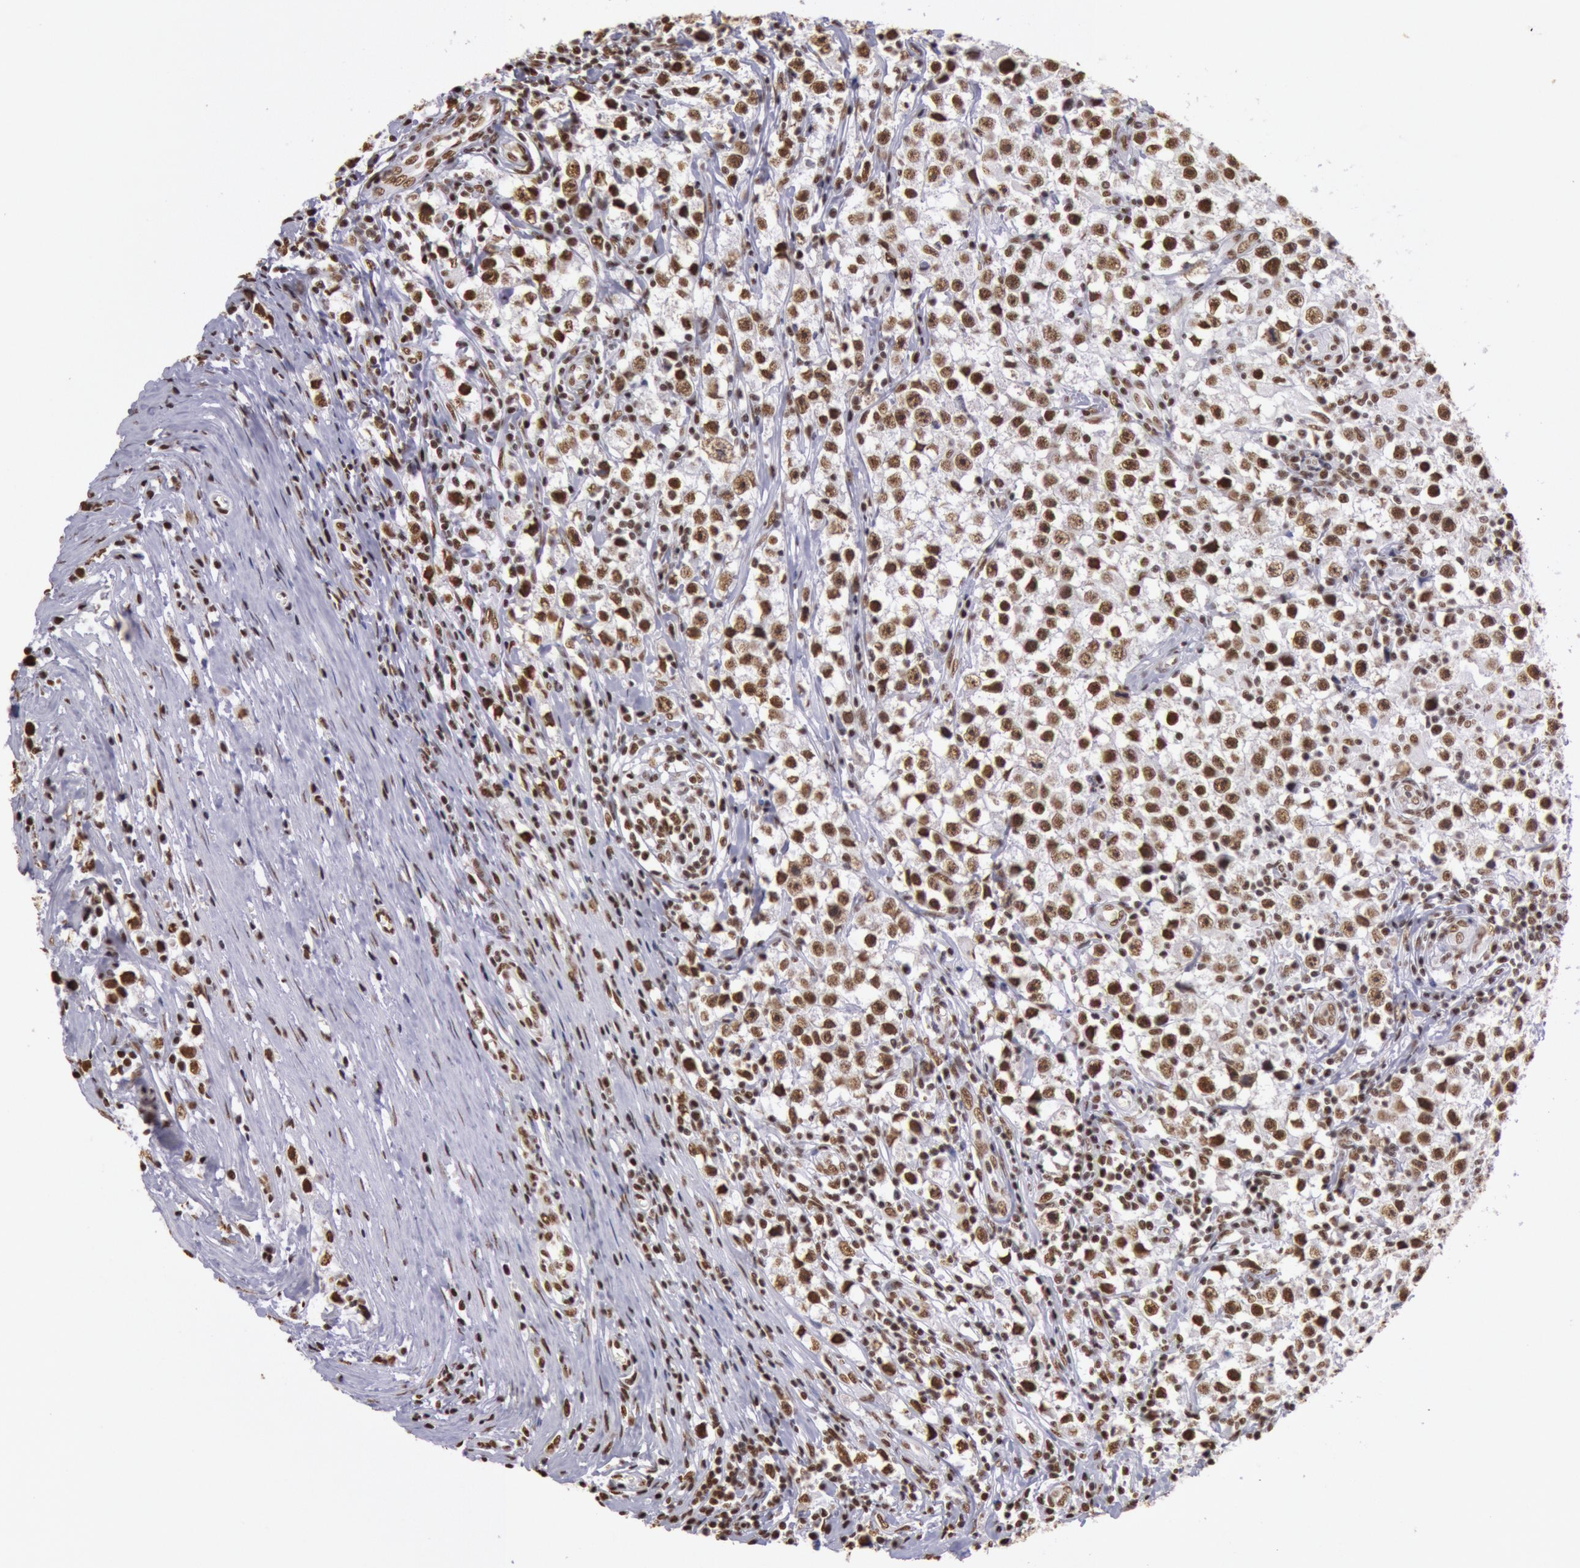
{"staining": {"intensity": "moderate", "quantity": ">75%", "location": "nuclear"}, "tissue": "testis cancer", "cell_type": "Tumor cells", "image_type": "cancer", "snomed": [{"axis": "morphology", "description": "Seminoma, NOS"}, {"axis": "topography", "description": "Testis"}], "caption": "Immunohistochemical staining of testis seminoma reveals medium levels of moderate nuclear staining in about >75% of tumor cells.", "gene": "HNRNPH2", "patient": {"sex": "male", "age": 35}}